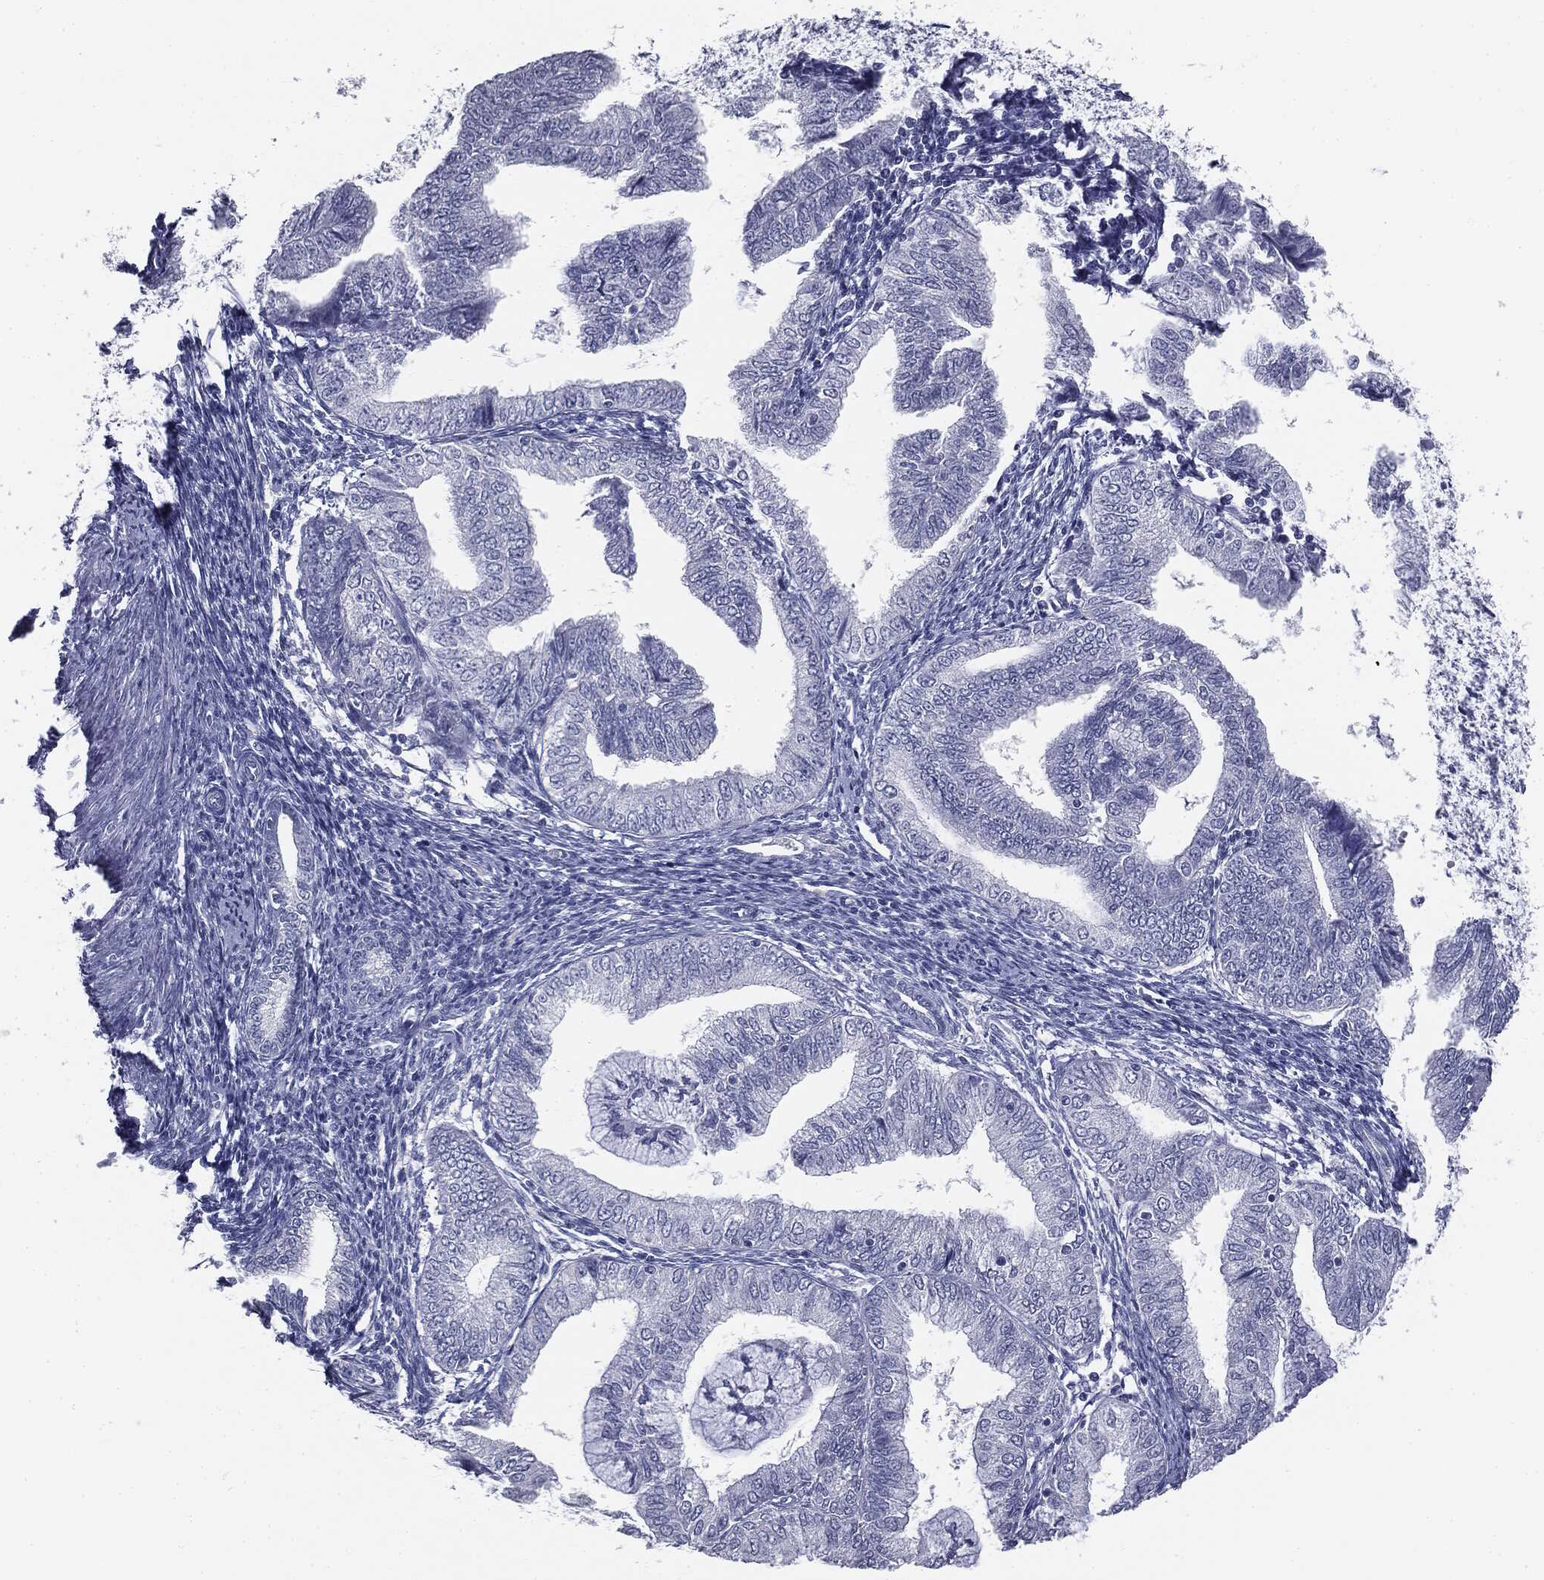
{"staining": {"intensity": "negative", "quantity": "none", "location": "none"}, "tissue": "endometrial cancer", "cell_type": "Tumor cells", "image_type": "cancer", "snomed": [{"axis": "morphology", "description": "Adenocarcinoma, NOS"}, {"axis": "topography", "description": "Endometrium"}], "caption": "Histopathology image shows no protein expression in tumor cells of endometrial adenocarcinoma tissue. (DAB (3,3'-diaminobenzidine) immunohistochemistry visualized using brightfield microscopy, high magnification).", "gene": "AFP", "patient": {"sex": "female", "age": 56}}